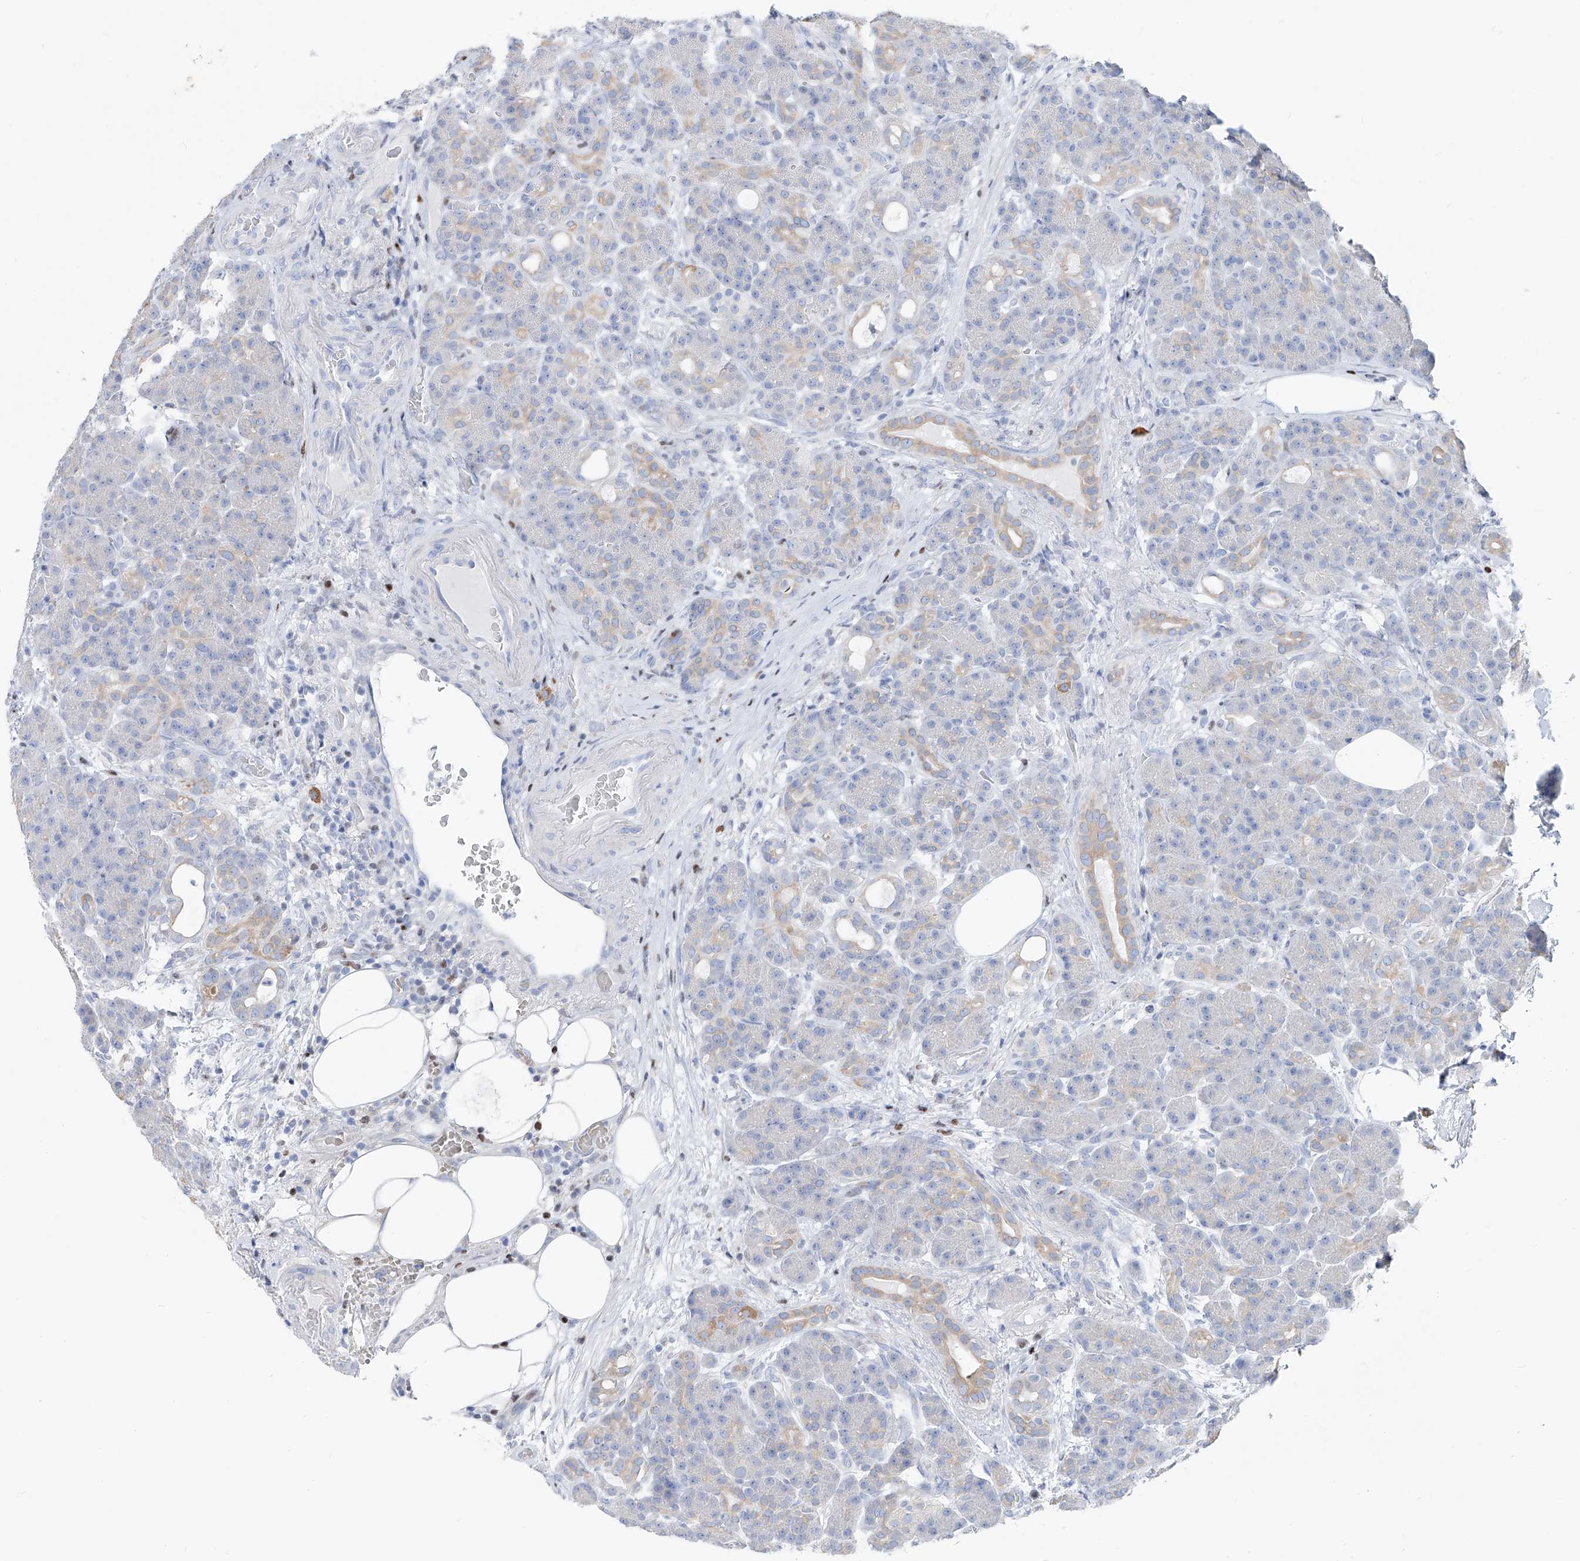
{"staining": {"intensity": "weak", "quantity": "<25%", "location": "cytoplasmic/membranous"}, "tissue": "pancreas", "cell_type": "Exocrine glandular cells", "image_type": "normal", "snomed": [{"axis": "morphology", "description": "Normal tissue, NOS"}, {"axis": "topography", "description": "Pancreas"}], "caption": "This is a photomicrograph of IHC staining of benign pancreas, which shows no positivity in exocrine glandular cells.", "gene": "FRS3", "patient": {"sex": "male", "age": 63}}